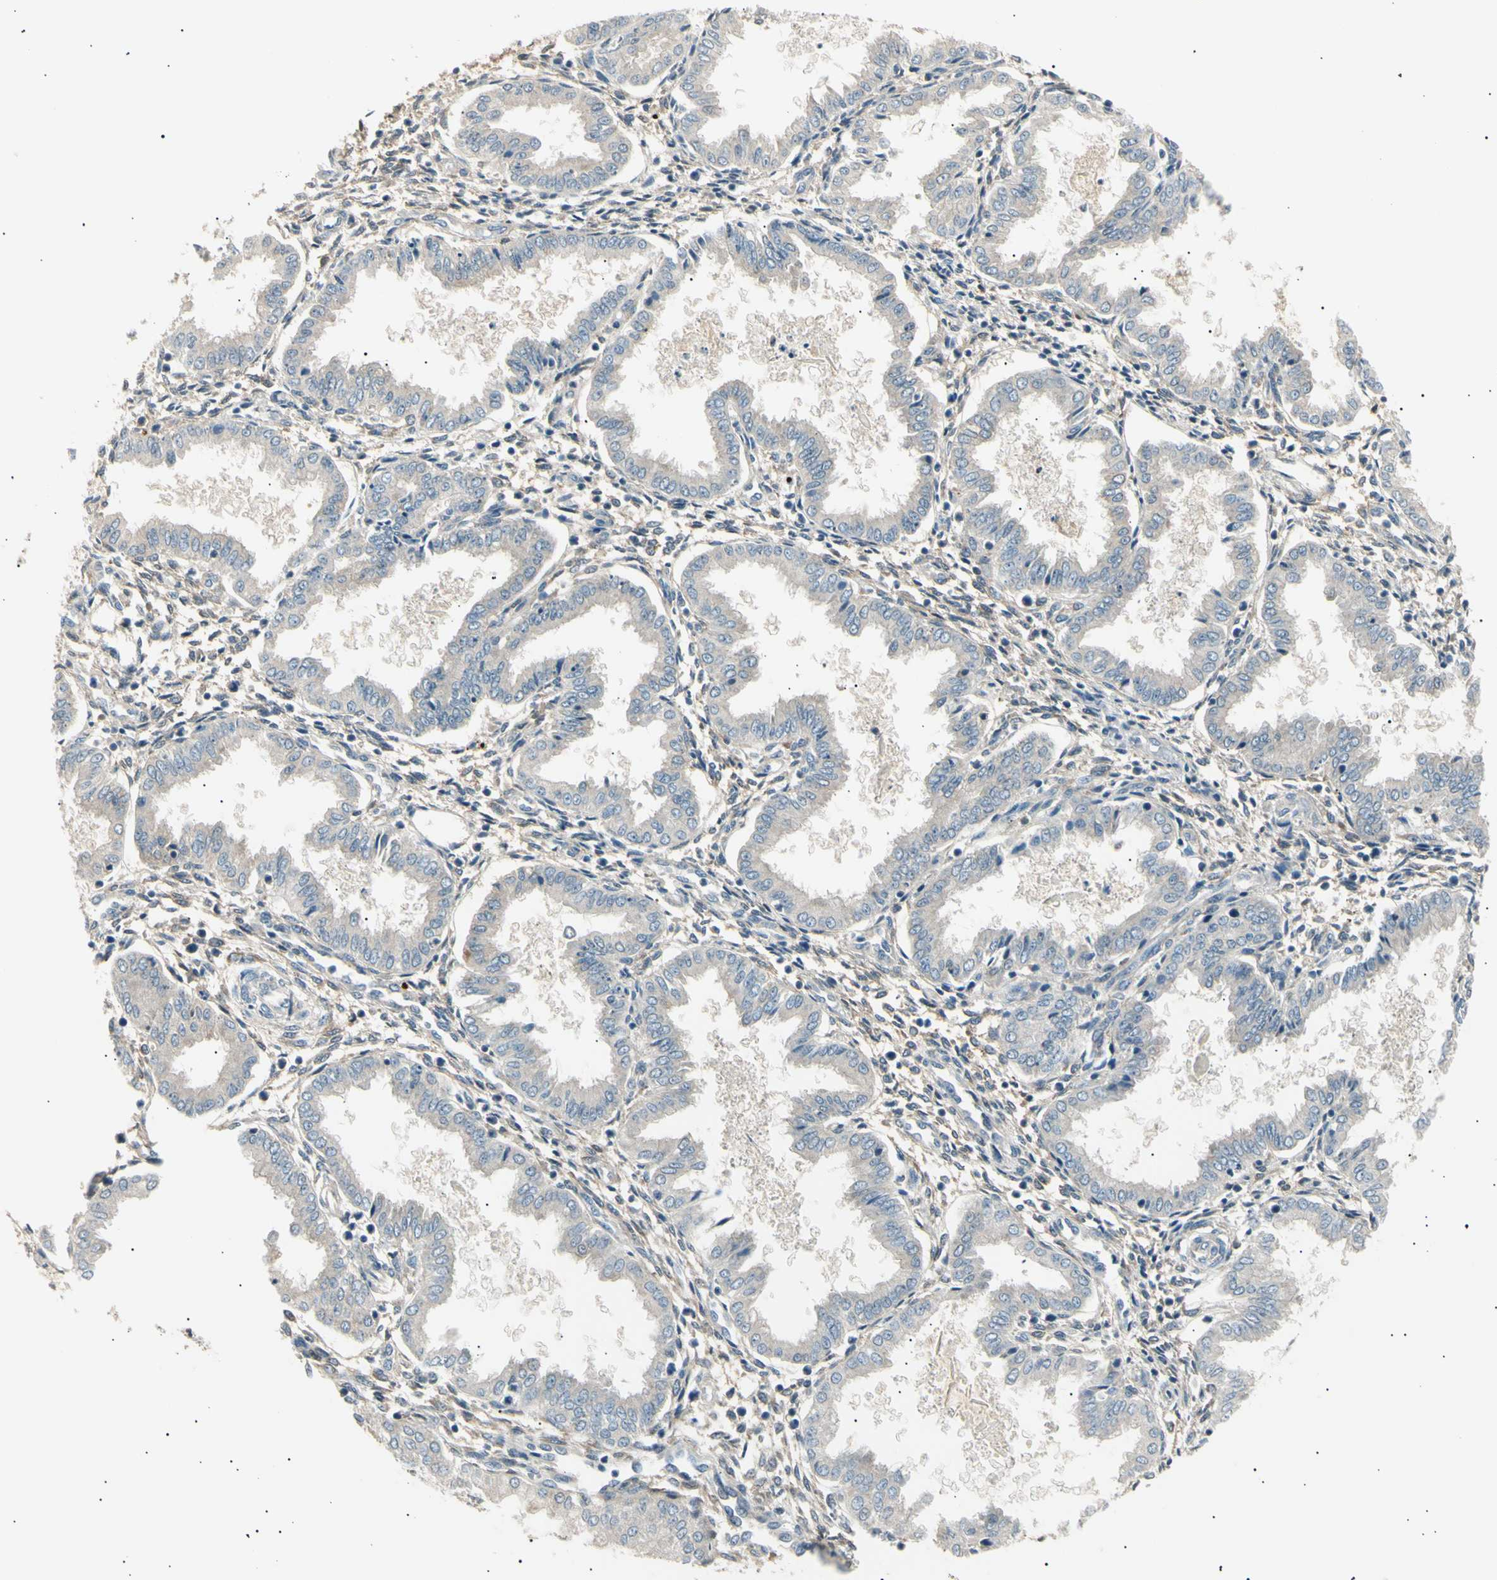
{"staining": {"intensity": "moderate", "quantity": "25%-75%", "location": "cytoplasmic/membranous"}, "tissue": "endometrium", "cell_type": "Cells in endometrial stroma", "image_type": "normal", "snomed": [{"axis": "morphology", "description": "Normal tissue, NOS"}, {"axis": "topography", "description": "Endometrium"}], "caption": "Moderate cytoplasmic/membranous positivity for a protein is appreciated in approximately 25%-75% of cells in endometrial stroma of normal endometrium using IHC.", "gene": "LHPP", "patient": {"sex": "female", "age": 33}}